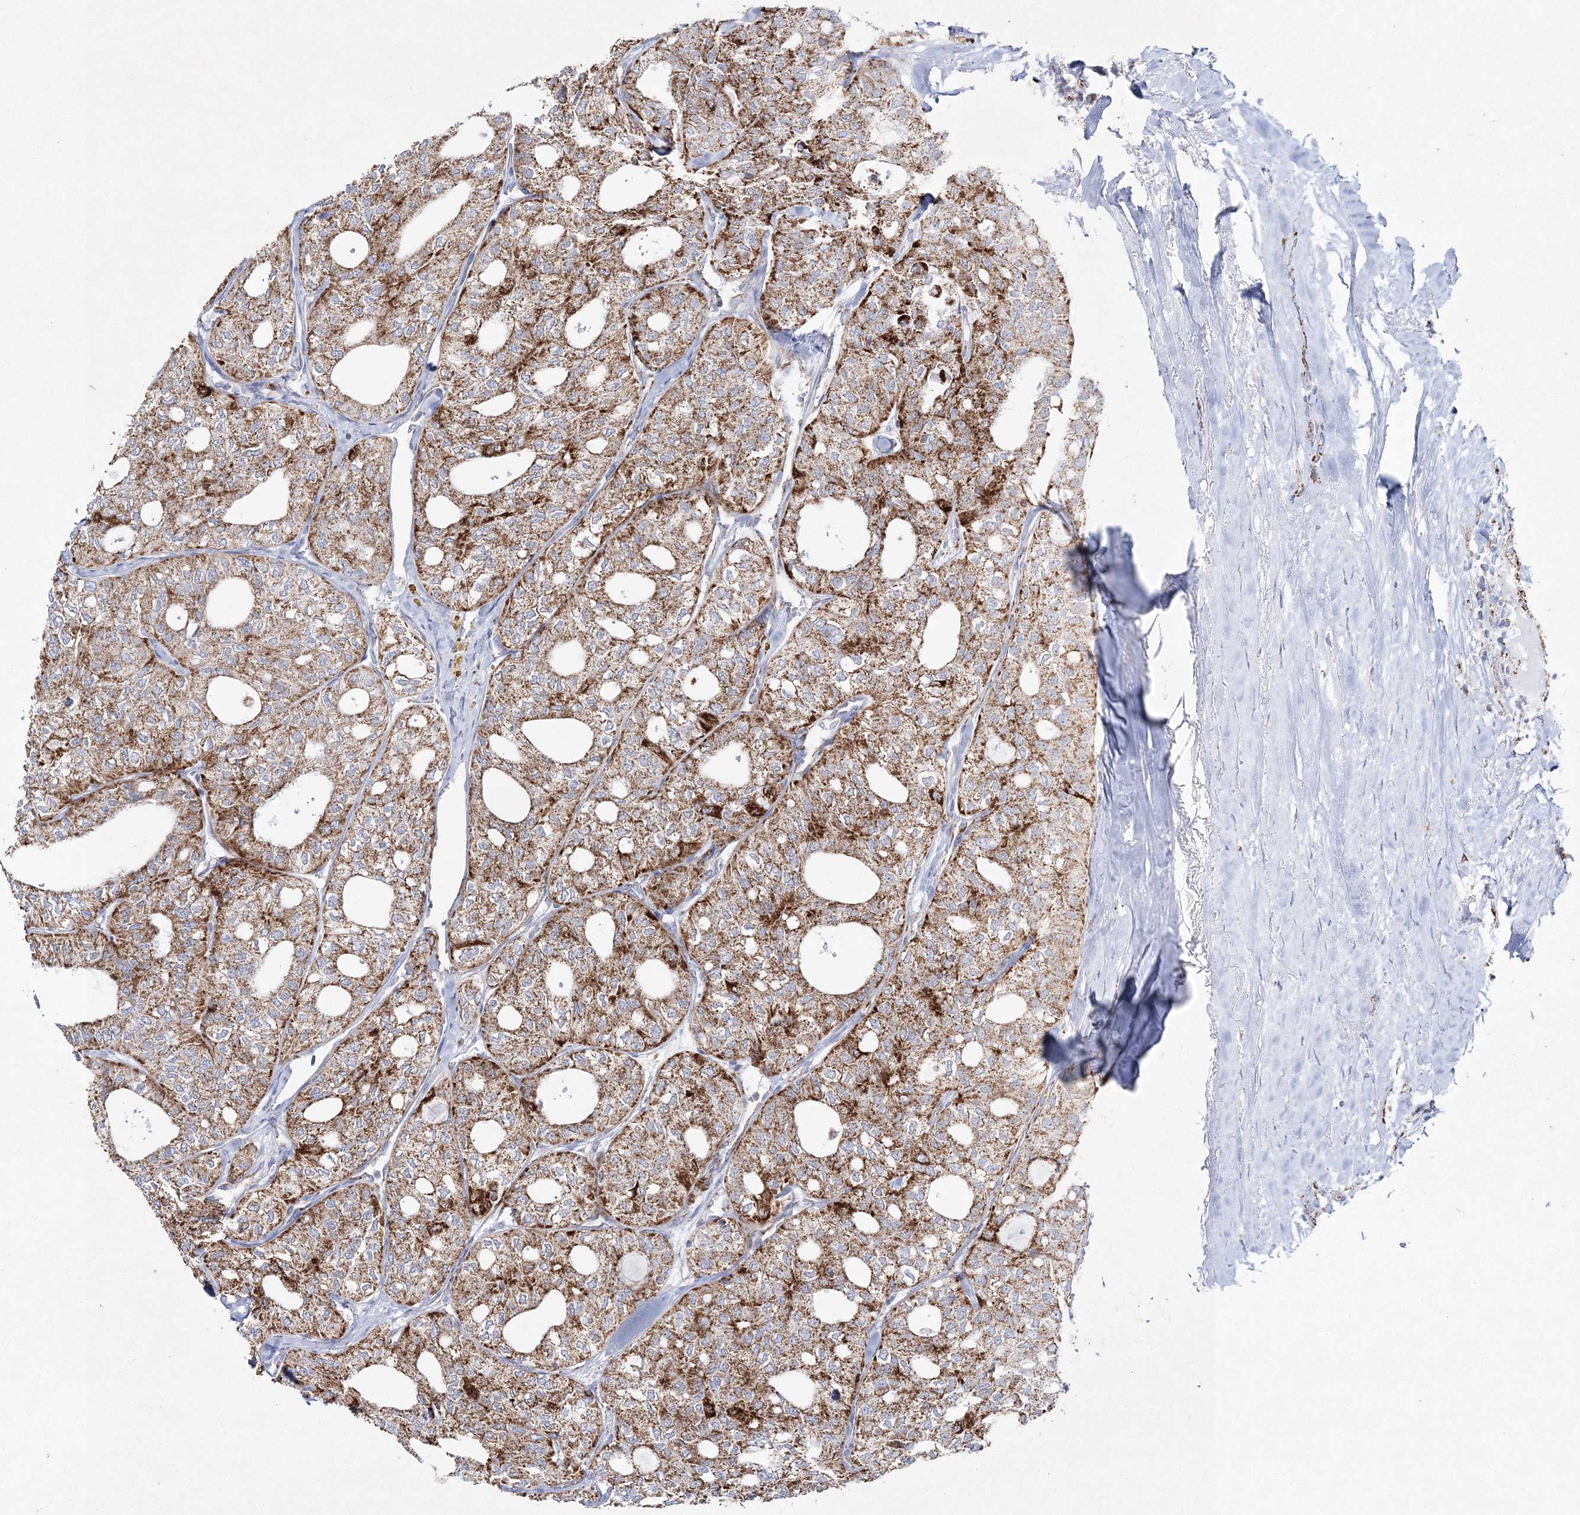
{"staining": {"intensity": "strong", "quantity": ">75%", "location": "cytoplasmic/membranous"}, "tissue": "thyroid cancer", "cell_type": "Tumor cells", "image_type": "cancer", "snomed": [{"axis": "morphology", "description": "Follicular adenoma carcinoma, NOS"}, {"axis": "topography", "description": "Thyroid gland"}], "caption": "IHC of human thyroid follicular adenoma carcinoma displays high levels of strong cytoplasmic/membranous expression in approximately >75% of tumor cells.", "gene": "HIBCH", "patient": {"sex": "male", "age": 75}}